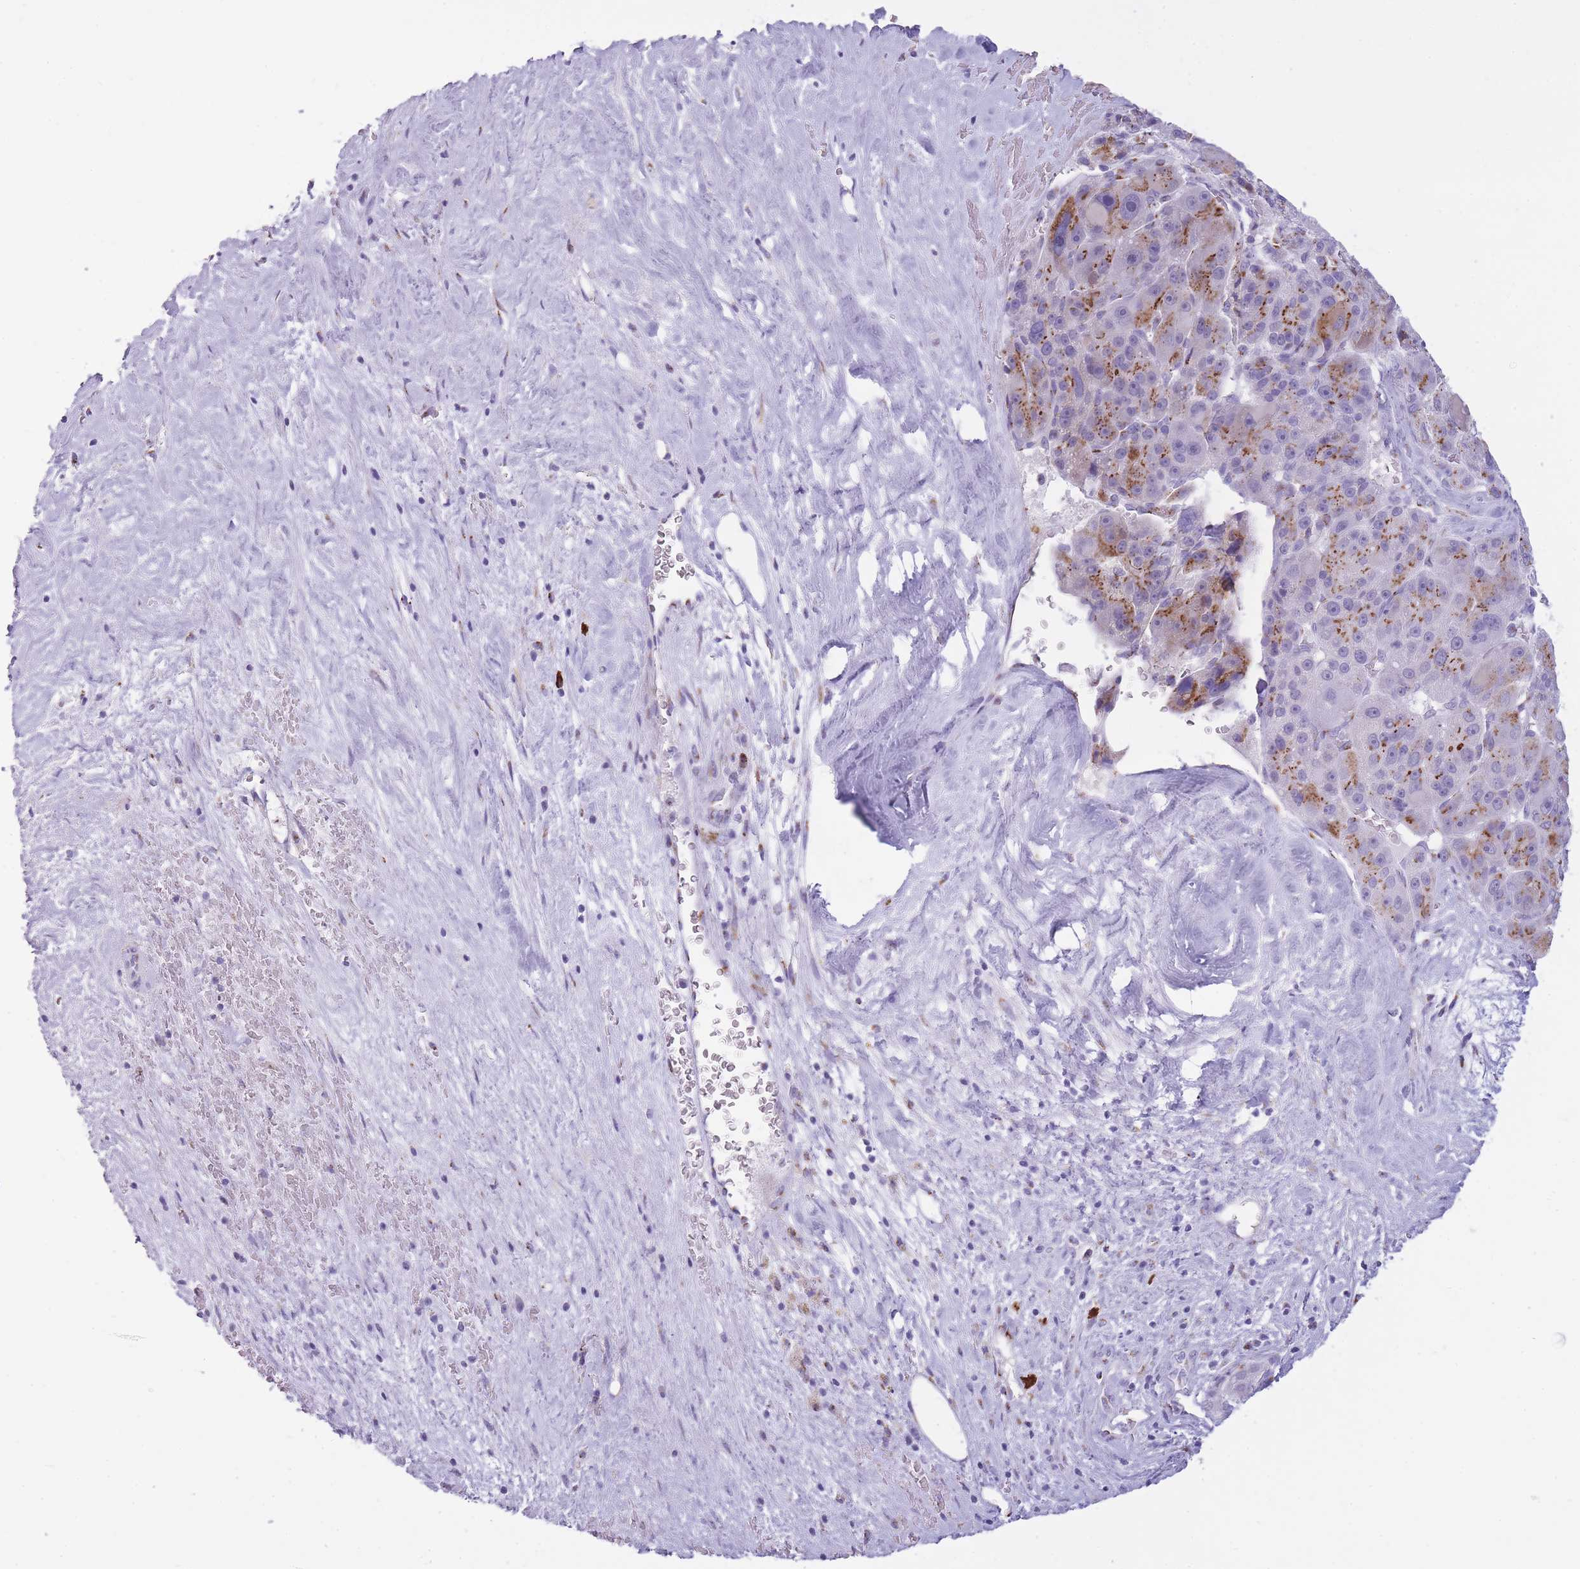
{"staining": {"intensity": "moderate", "quantity": ">75%", "location": "cytoplasmic/membranous"}, "tissue": "liver cancer", "cell_type": "Tumor cells", "image_type": "cancer", "snomed": [{"axis": "morphology", "description": "Carcinoma, Hepatocellular, NOS"}, {"axis": "topography", "description": "Liver"}], "caption": "Immunohistochemistry staining of liver cancer (hepatocellular carcinoma), which reveals medium levels of moderate cytoplasmic/membranous positivity in approximately >75% of tumor cells indicating moderate cytoplasmic/membranous protein expression. The staining was performed using DAB (3,3'-diaminobenzidine) (brown) for protein detection and nuclei were counterstained in hematoxylin (blue).", "gene": "B4GALT2", "patient": {"sex": "male", "age": 76}}